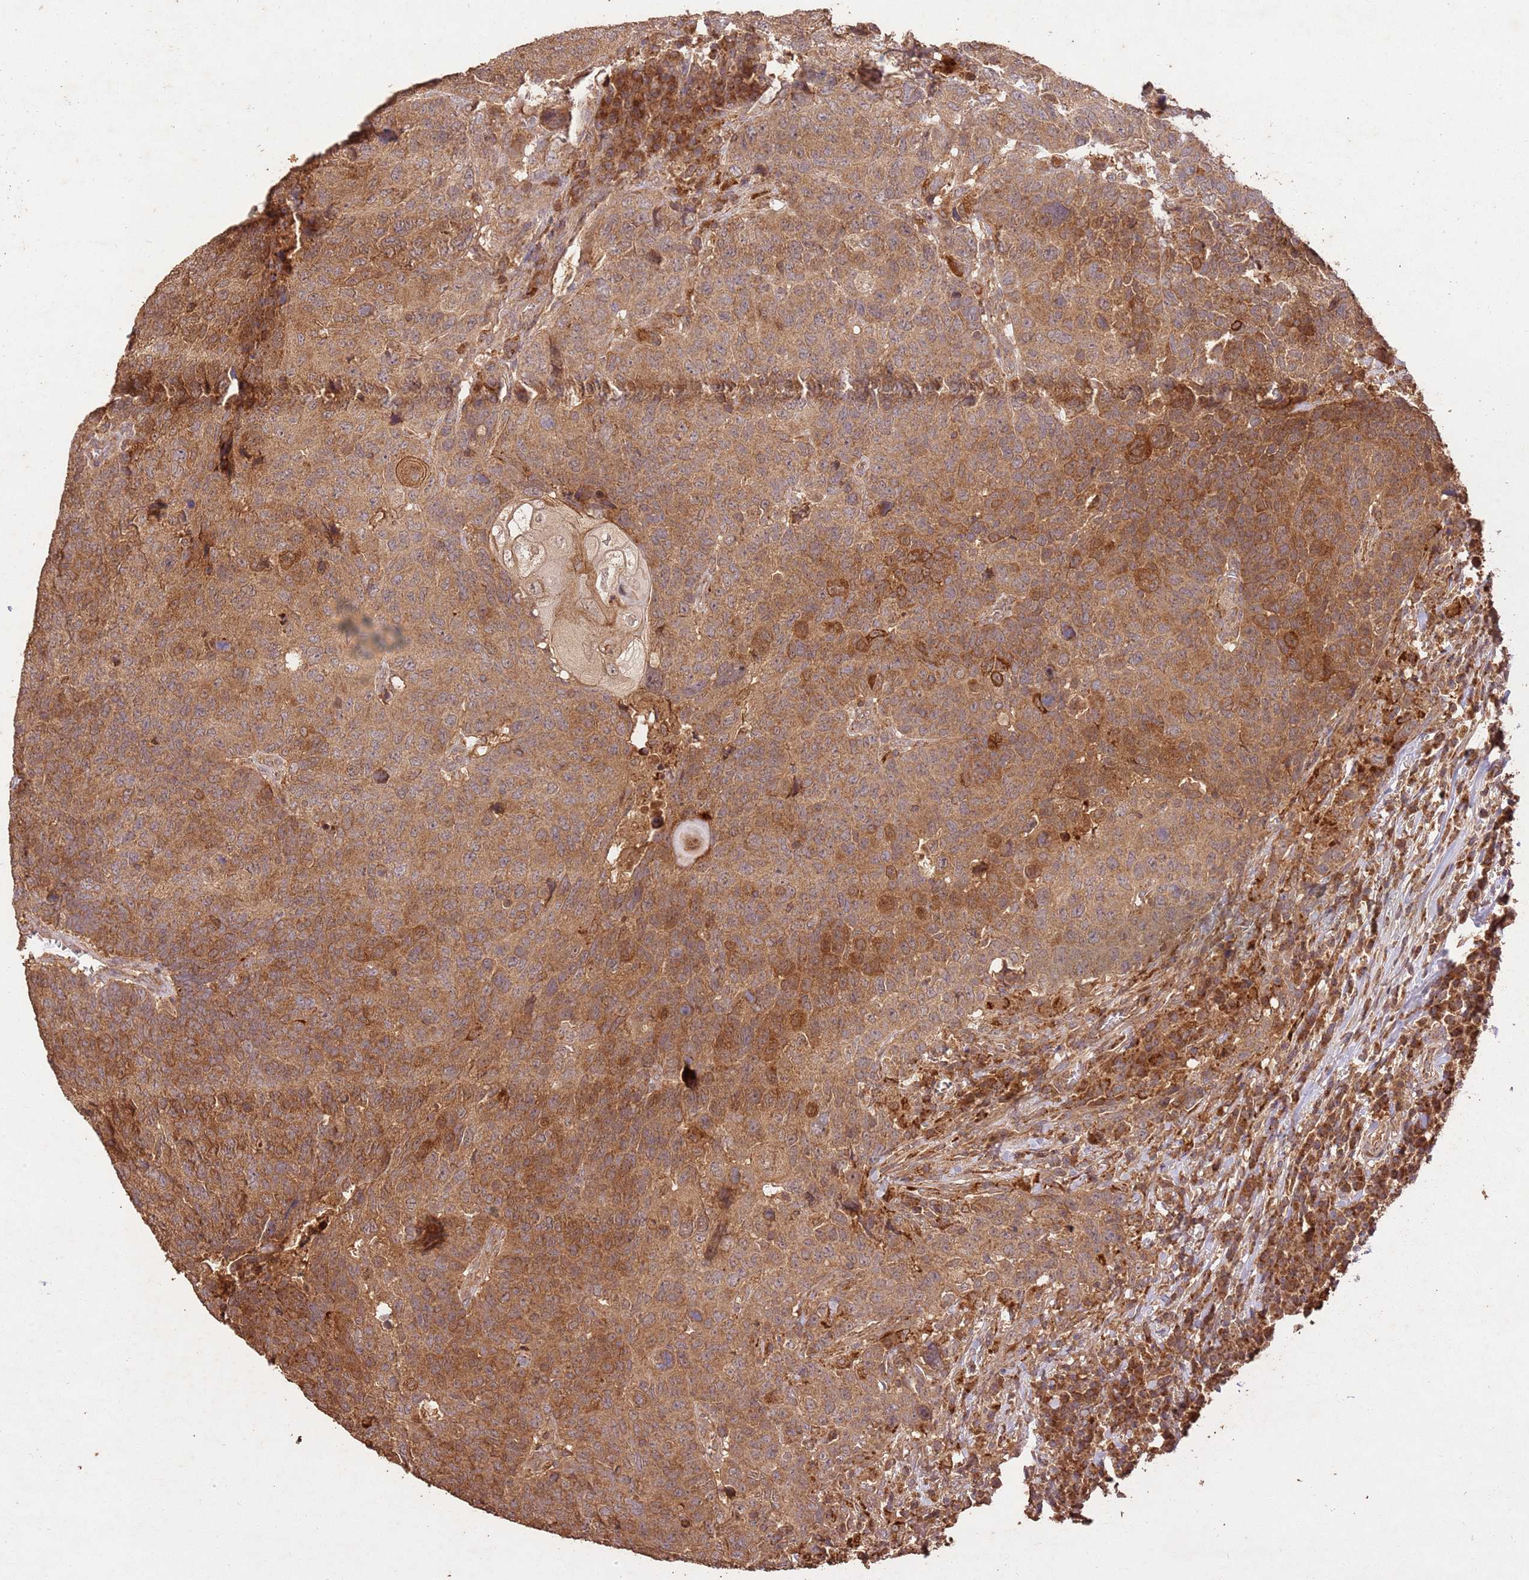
{"staining": {"intensity": "moderate", "quantity": ">75%", "location": "cytoplasmic/membranous"}, "tissue": "head and neck cancer", "cell_type": "Tumor cells", "image_type": "cancer", "snomed": [{"axis": "morphology", "description": "Normal tissue, NOS"}, {"axis": "morphology", "description": "Squamous cell carcinoma, NOS"}, {"axis": "topography", "description": "Skeletal muscle"}, {"axis": "topography", "description": "Vascular tissue"}, {"axis": "topography", "description": "Peripheral nerve tissue"}, {"axis": "topography", "description": "Head-Neck"}], "caption": "Immunohistochemistry (IHC) photomicrograph of human head and neck cancer stained for a protein (brown), which reveals medium levels of moderate cytoplasmic/membranous expression in about >75% of tumor cells.", "gene": "LRRC28", "patient": {"sex": "male", "age": 66}}